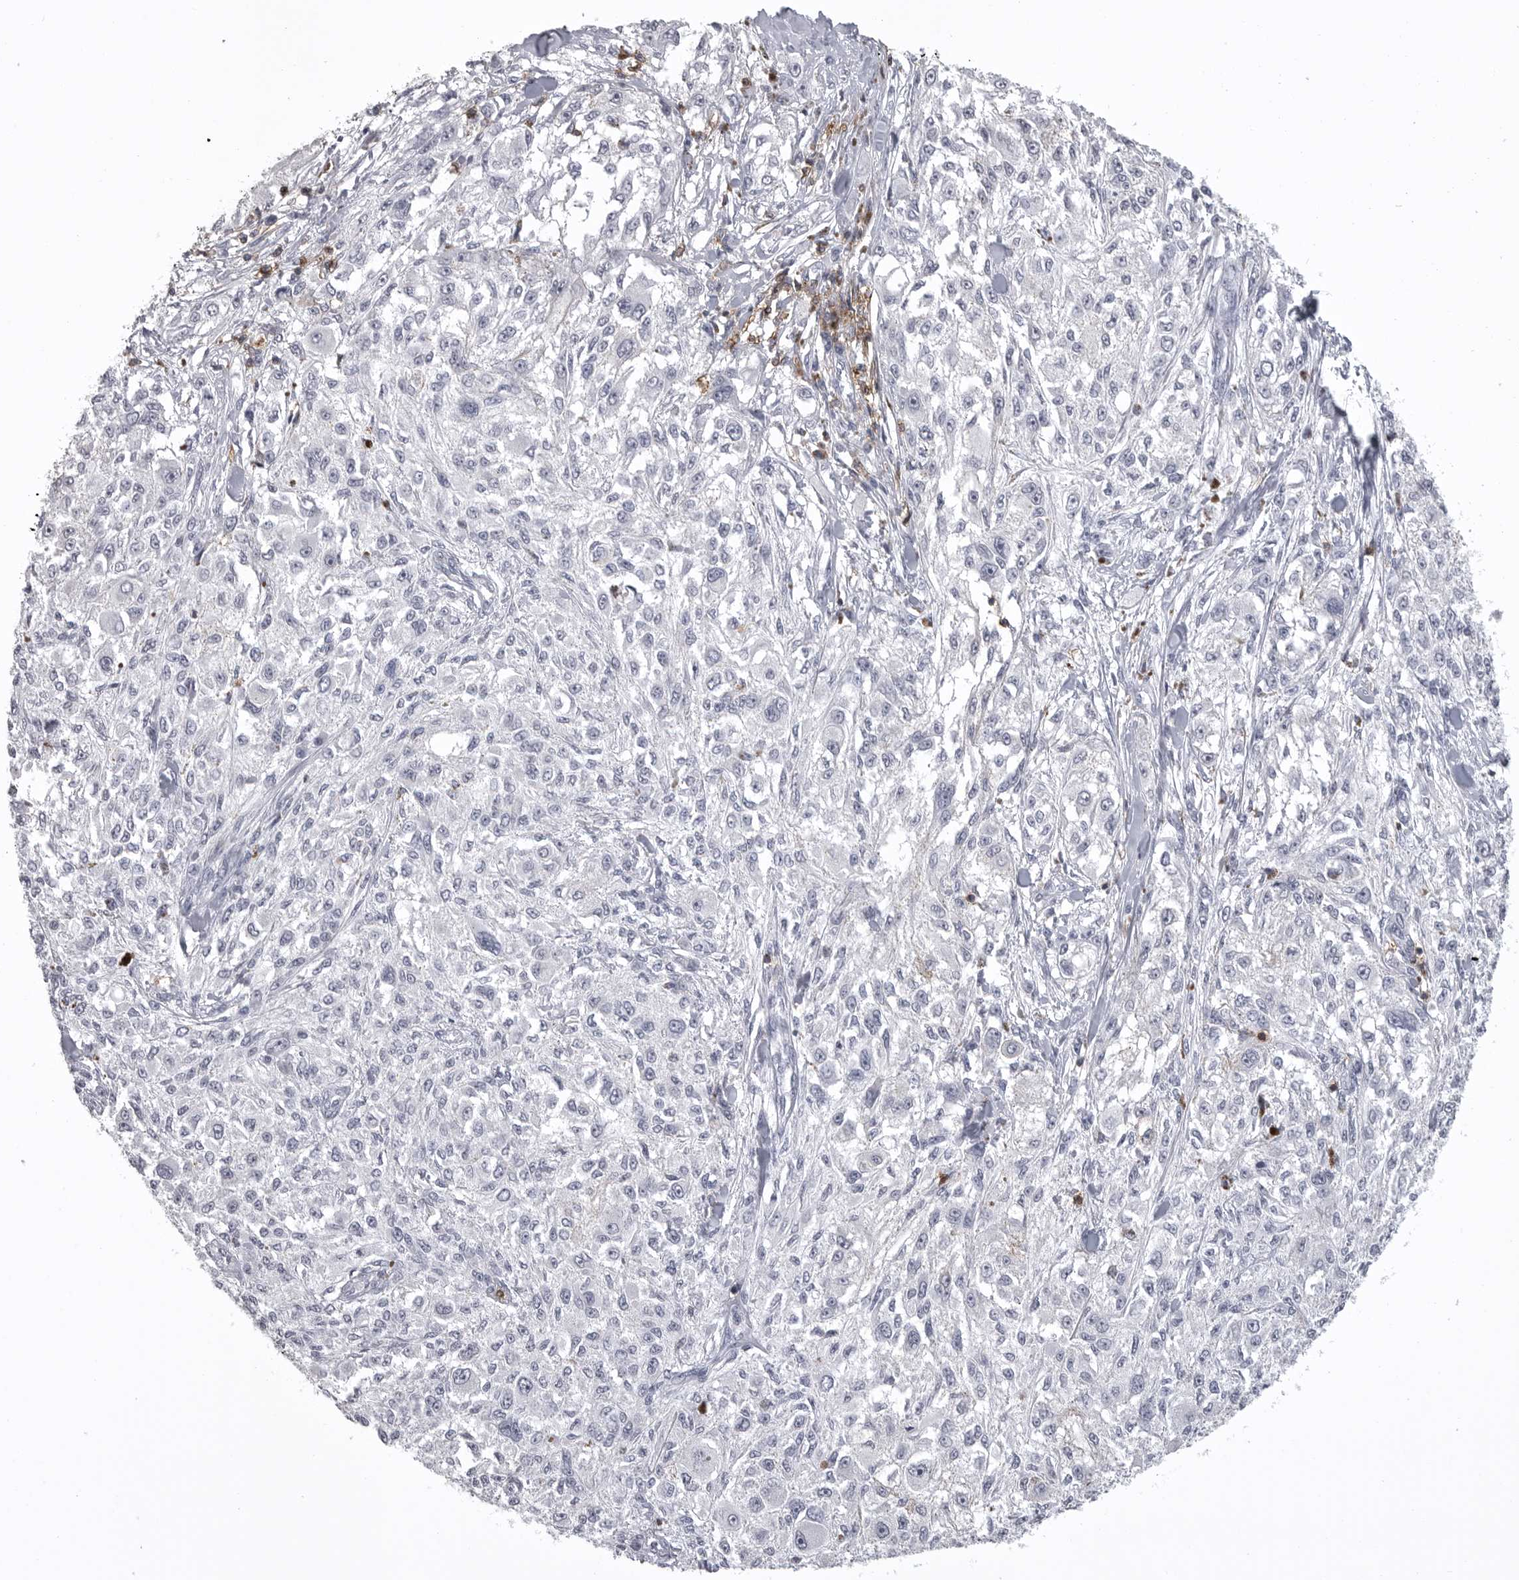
{"staining": {"intensity": "negative", "quantity": "none", "location": "none"}, "tissue": "melanoma", "cell_type": "Tumor cells", "image_type": "cancer", "snomed": [{"axis": "morphology", "description": "Necrosis, NOS"}, {"axis": "morphology", "description": "Malignant melanoma, NOS"}, {"axis": "topography", "description": "Skin"}], "caption": "Human malignant melanoma stained for a protein using IHC demonstrates no expression in tumor cells.", "gene": "ITGAL", "patient": {"sex": "female", "age": 87}}